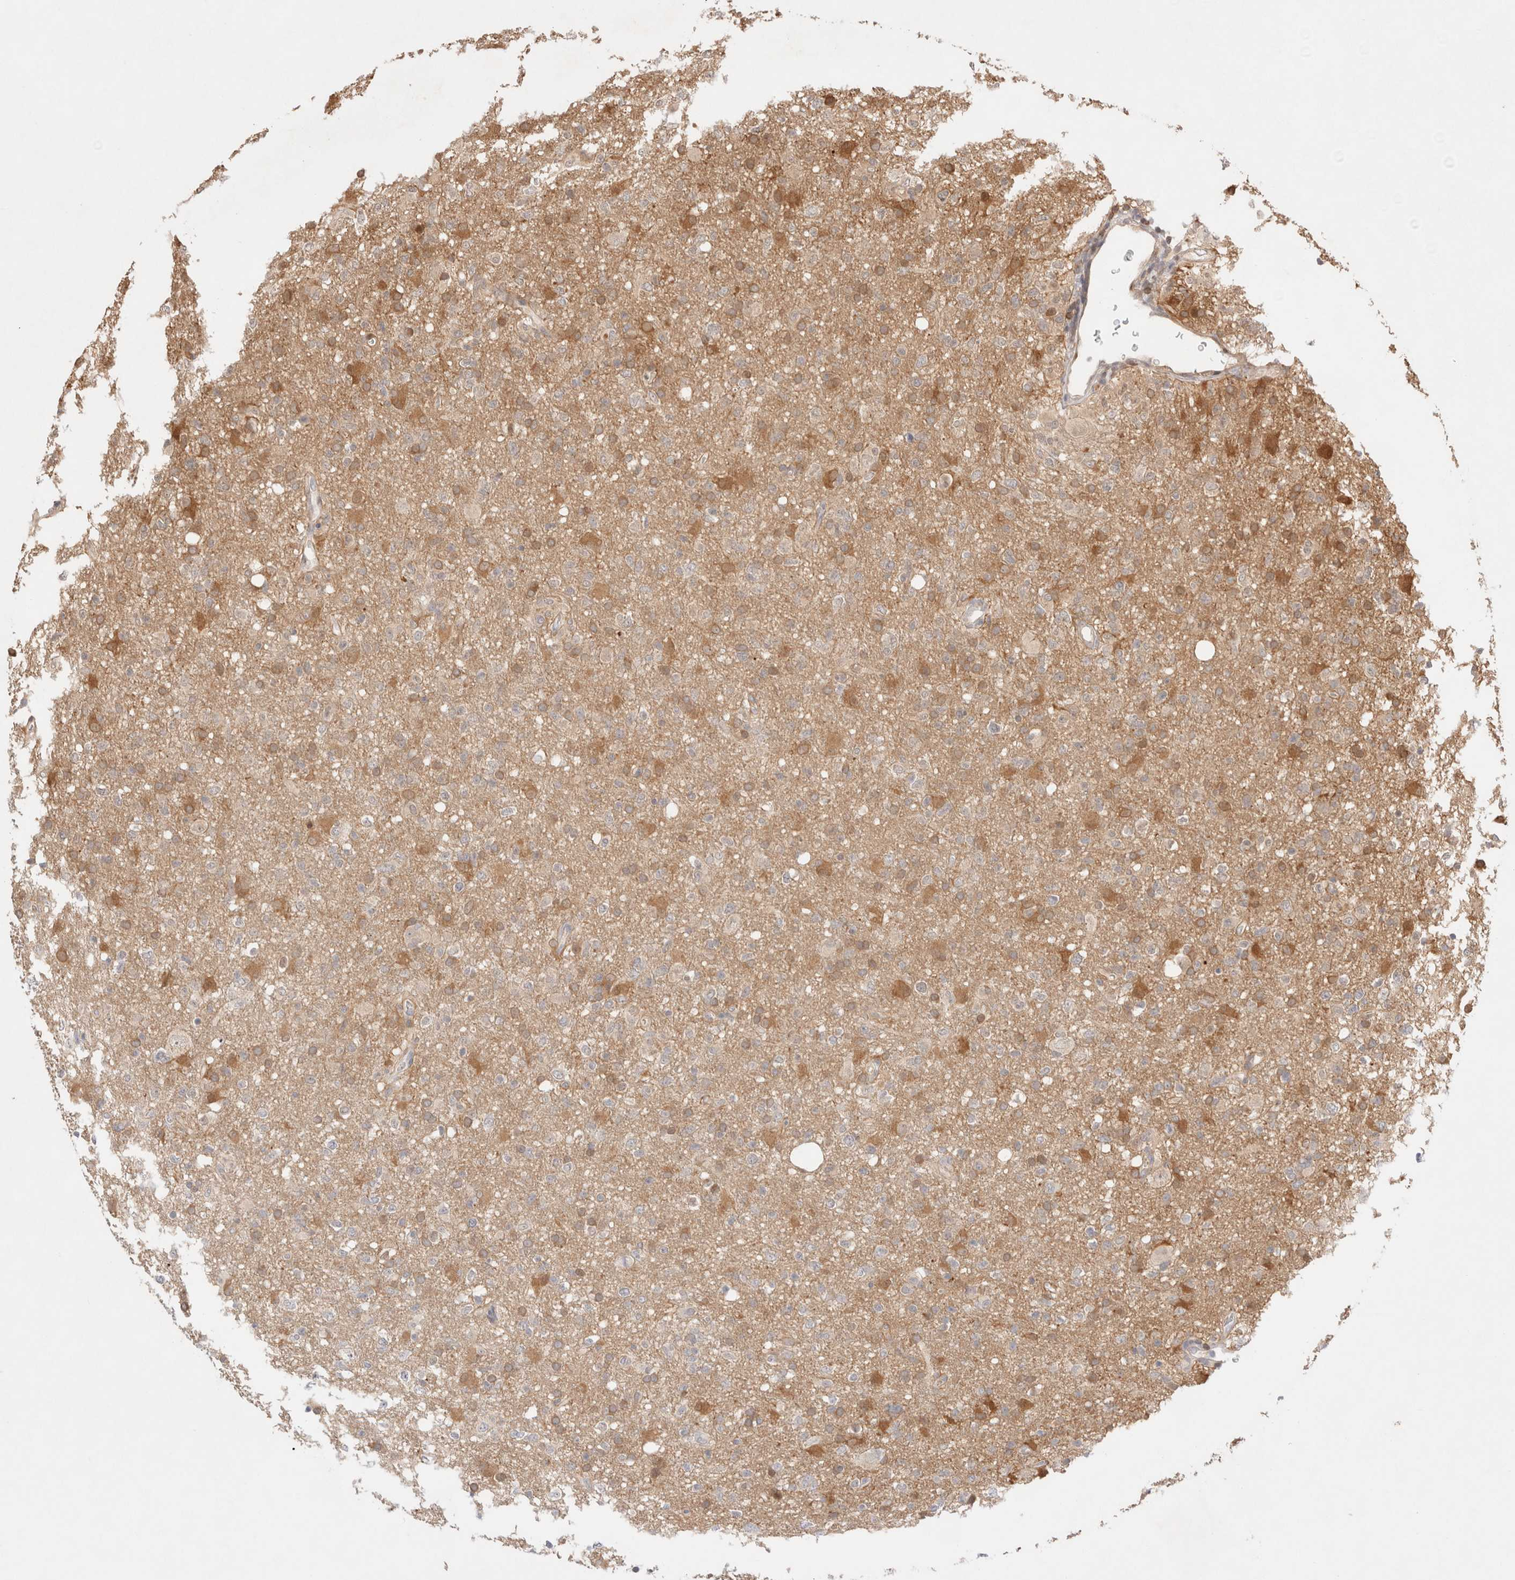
{"staining": {"intensity": "moderate", "quantity": "25%-75%", "location": "cytoplasmic/membranous"}, "tissue": "glioma", "cell_type": "Tumor cells", "image_type": "cancer", "snomed": [{"axis": "morphology", "description": "Glioma, malignant, High grade"}, {"axis": "topography", "description": "Brain"}], "caption": "A medium amount of moderate cytoplasmic/membranous staining is appreciated in about 25%-75% of tumor cells in glioma tissue. (Stains: DAB (3,3'-diaminobenzidine) in brown, nuclei in blue, Microscopy: brightfield microscopy at high magnification).", "gene": "STARD10", "patient": {"sex": "female", "age": 57}}